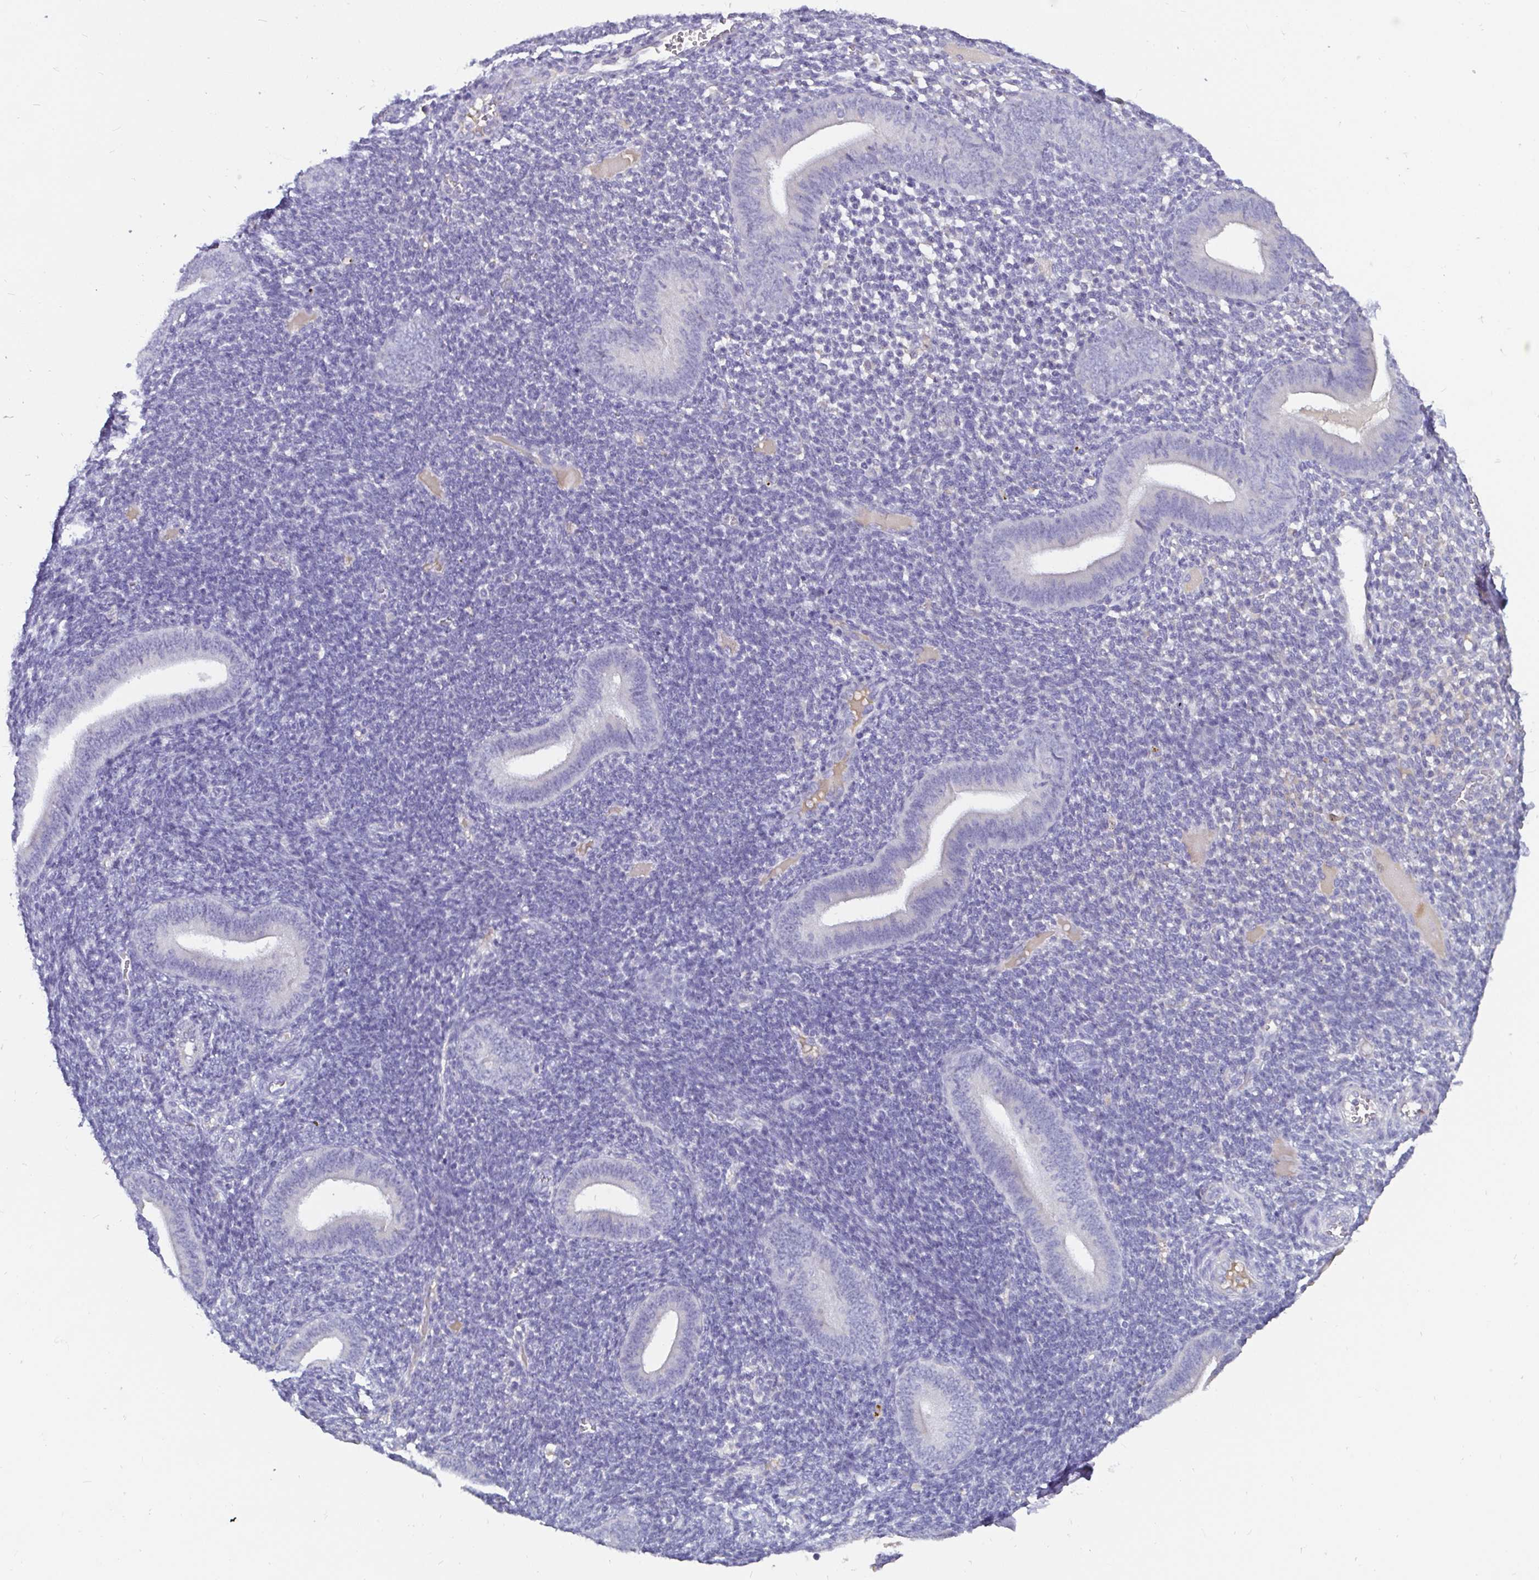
{"staining": {"intensity": "negative", "quantity": "none", "location": "none"}, "tissue": "endometrium", "cell_type": "Cells in endometrial stroma", "image_type": "normal", "snomed": [{"axis": "morphology", "description": "Normal tissue, NOS"}, {"axis": "topography", "description": "Endometrium"}], "caption": "High power microscopy histopathology image of an immunohistochemistry (IHC) image of normal endometrium, revealing no significant staining in cells in endometrial stroma. (DAB immunohistochemistry (IHC), high magnification).", "gene": "ADAMTS6", "patient": {"sex": "female", "age": 25}}